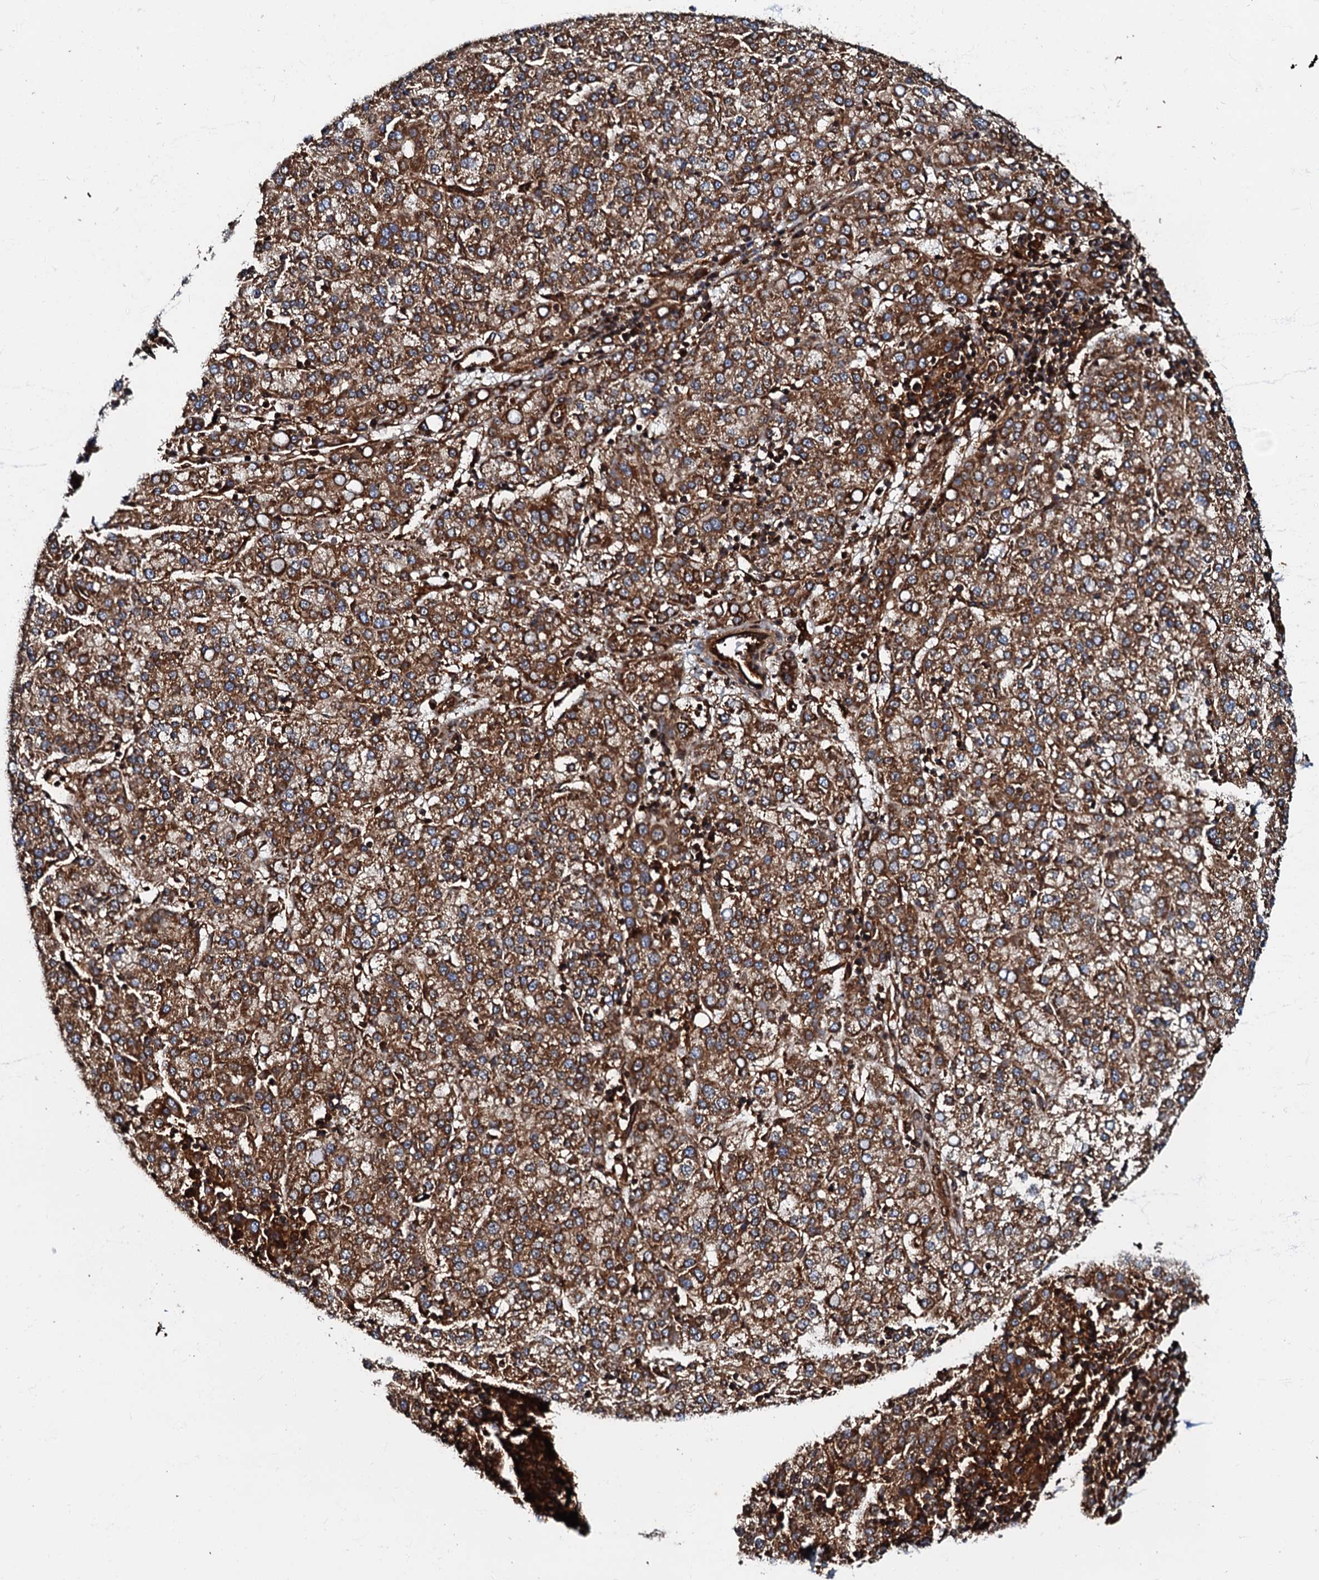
{"staining": {"intensity": "moderate", "quantity": ">75%", "location": "cytoplasmic/membranous"}, "tissue": "liver cancer", "cell_type": "Tumor cells", "image_type": "cancer", "snomed": [{"axis": "morphology", "description": "Carcinoma, Hepatocellular, NOS"}, {"axis": "topography", "description": "Liver"}], "caption": "Protein staining of liver hepatocellular carcinoma tissue reveals moderate cytoplasmic/membranous positivity in about >75% of tumor cells. (Stains: DAB in brown, nuclei in blue, Microscopy: brightfield microscopy at high magnification).", "gene": "BLOC1S6", "patient": {"sex": "female", "age": 58}}